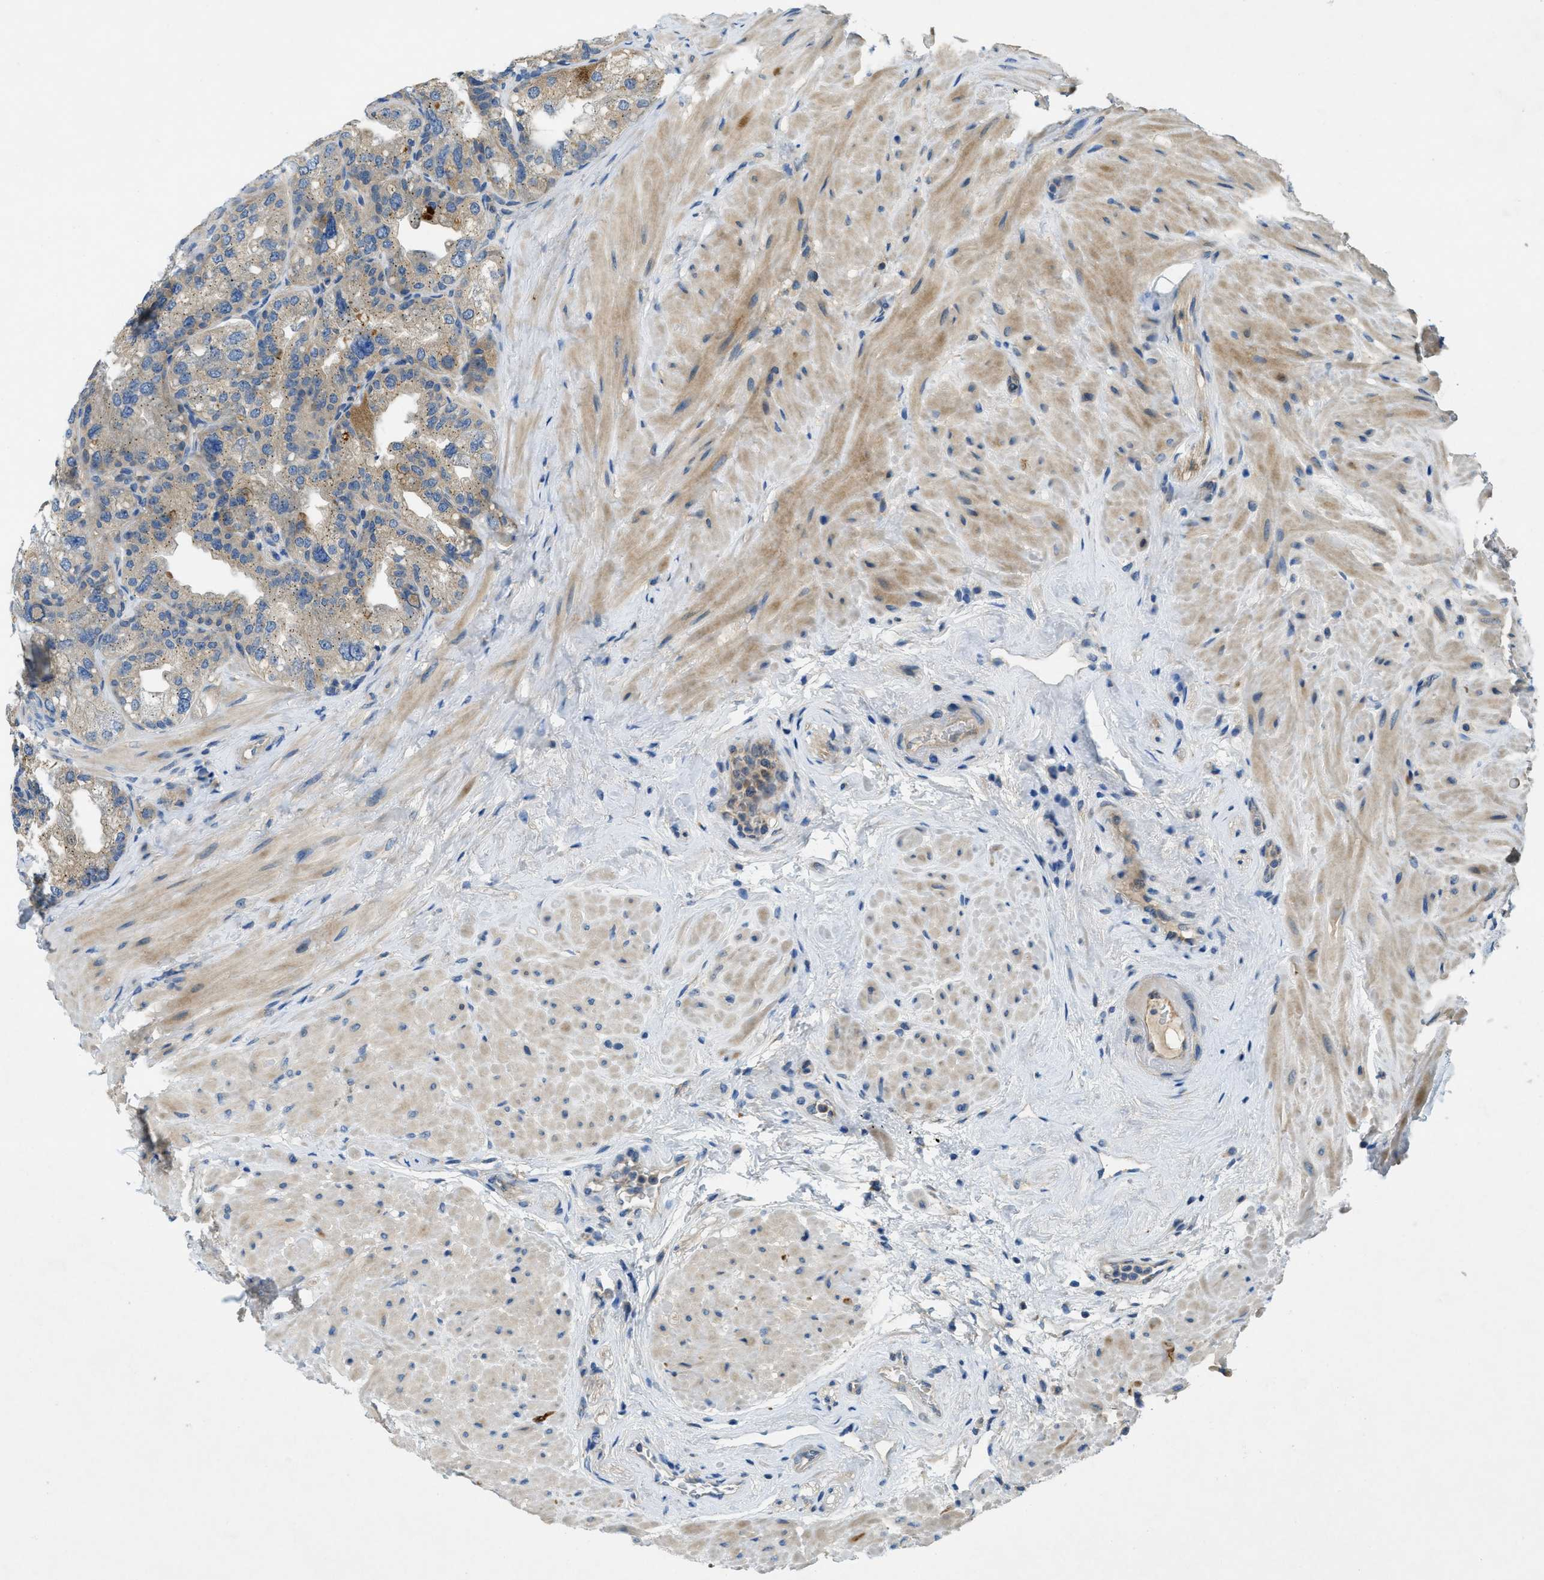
{"staining": {"intensity": "moderate", "quantity": "25%-75%", "location": "cytoplasmic/membranous"}, "tissue": "seminal vesicle", "cell_type": "Glandular cells", "image_type": "normal", "snomed": [{"axis": "morphology", "description": "Normal tissue, NOS"}, {"axis": "topography", "description": "Seminal veicle"}], "caption": "Seminal vesicle stained for a protein displays moderate cytoplasmic/membranous positivity in glandular cells. (brown staining indicates protein expression, while blue staining denotes nuclei).", "gene": "RIPK2", "patient": {"sex": "male", "age": 68}}